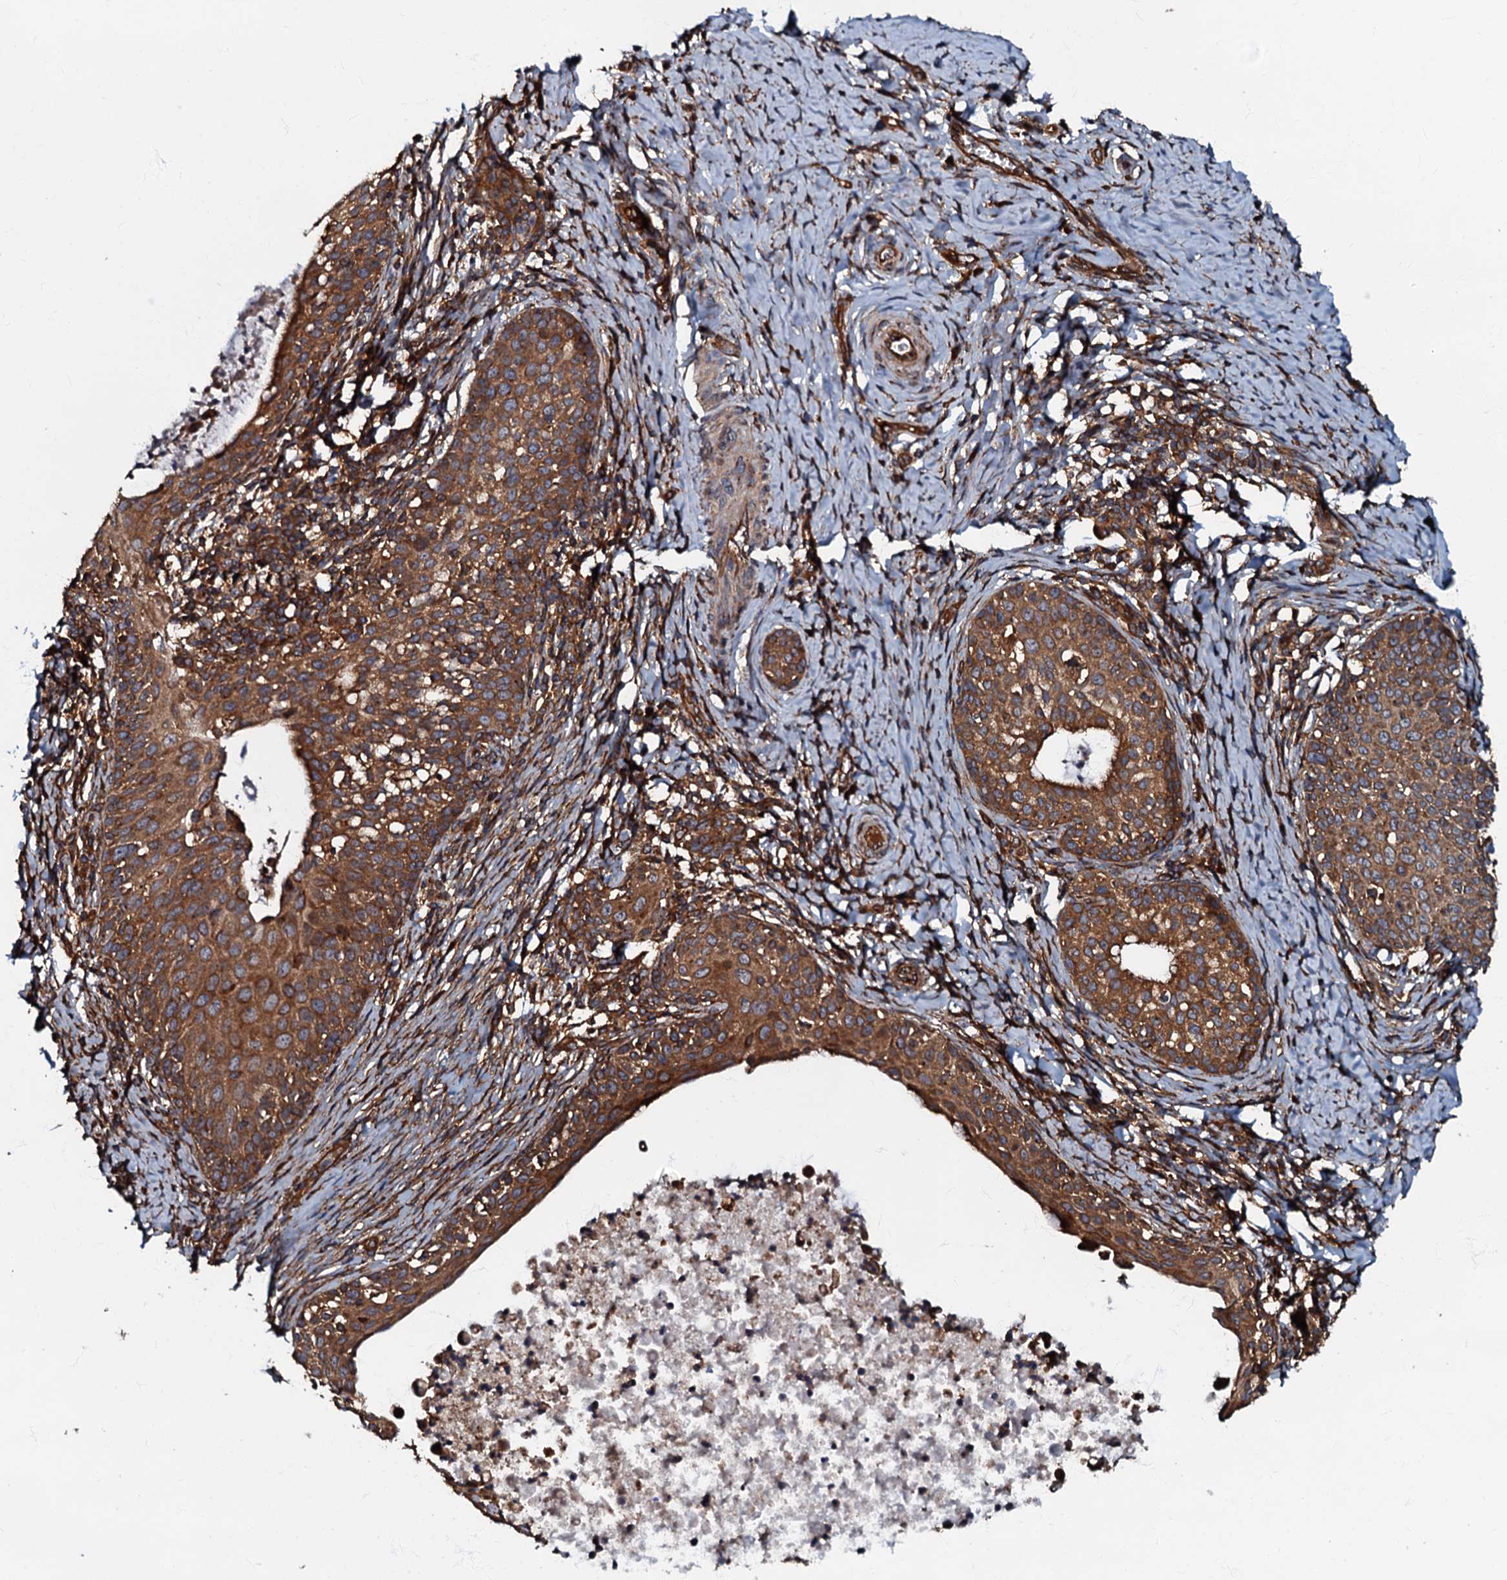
{"staining": {"intensity": "moderate", "quantity": ">75%", "location": "cytoplasmic/membranous"}, "tissue": "cervical cancer", "cell_type": "Tumor cells", "image_type": "cancer", "snomed": [{"axis": "morphology", "description": "Squamous cell carcinoma, NOS"}, {"axis": "topography", "description": "Cervix"}], "caption": "A brown stain labels moderate cytoplasmic/membranous positivity of a protein in human cervical cancer (squamous cell carcinoma) tumor cells.", "gene": "BLOC1S6", "patient": {"sex": "female", "age": 52}}